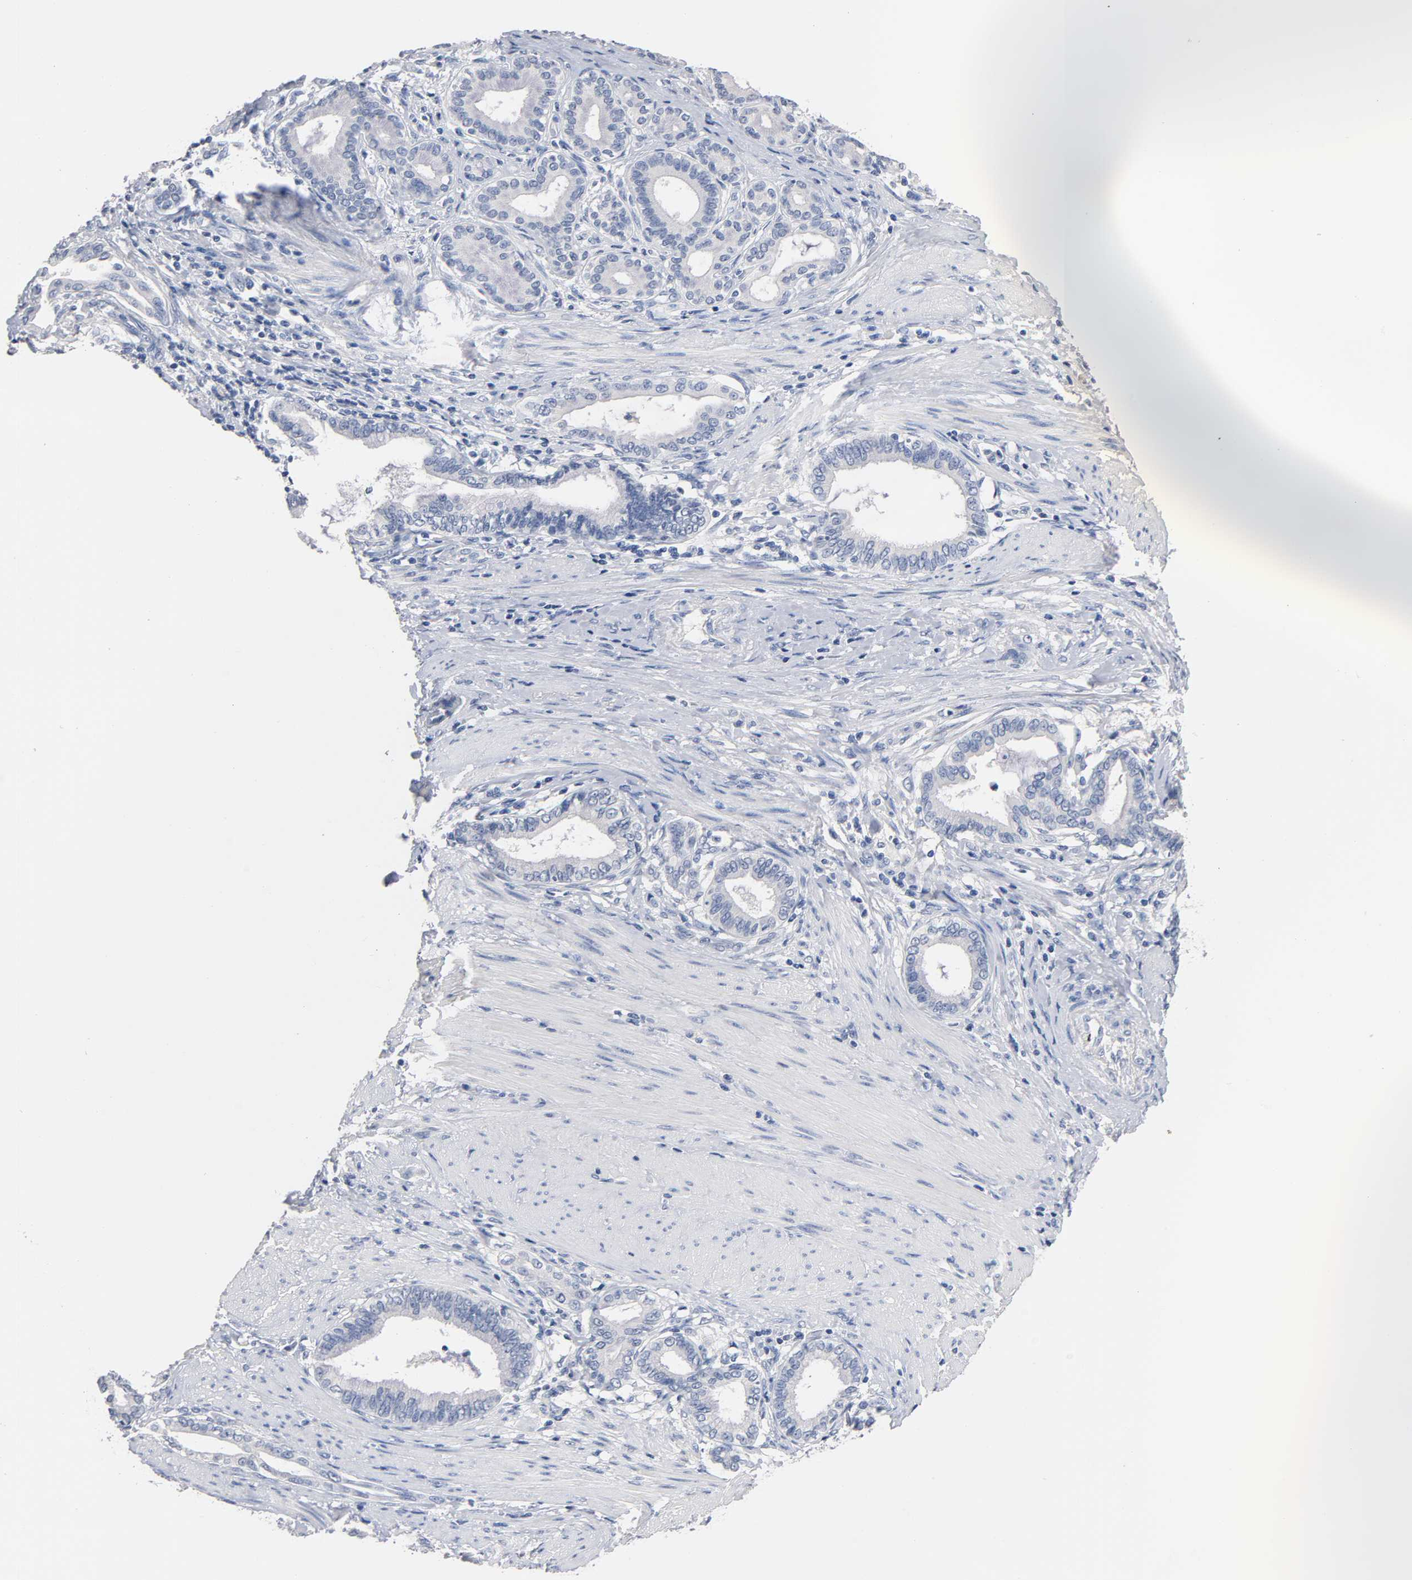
{"staining": {"intensity": "negative", "quantity": "none", "location": "none"}, "tissue": "pancreatic cancer", "cell_type": "Tumor cells", "image_type": "cancer", "snomed": [{"axis": "morphology", "description": "Adenocarcinoma, NOS"}, {"axis": "topography", "description": "Pancreas"}], "caption": "Micrograph shows no significant protein positivity in tumor cells of adenocarcinoma (pancreatic). (IHC, brightfield microscopy, high magnification).", "gene": "ZCCHC13", "patient": {"sex": "female", "age": 64}}